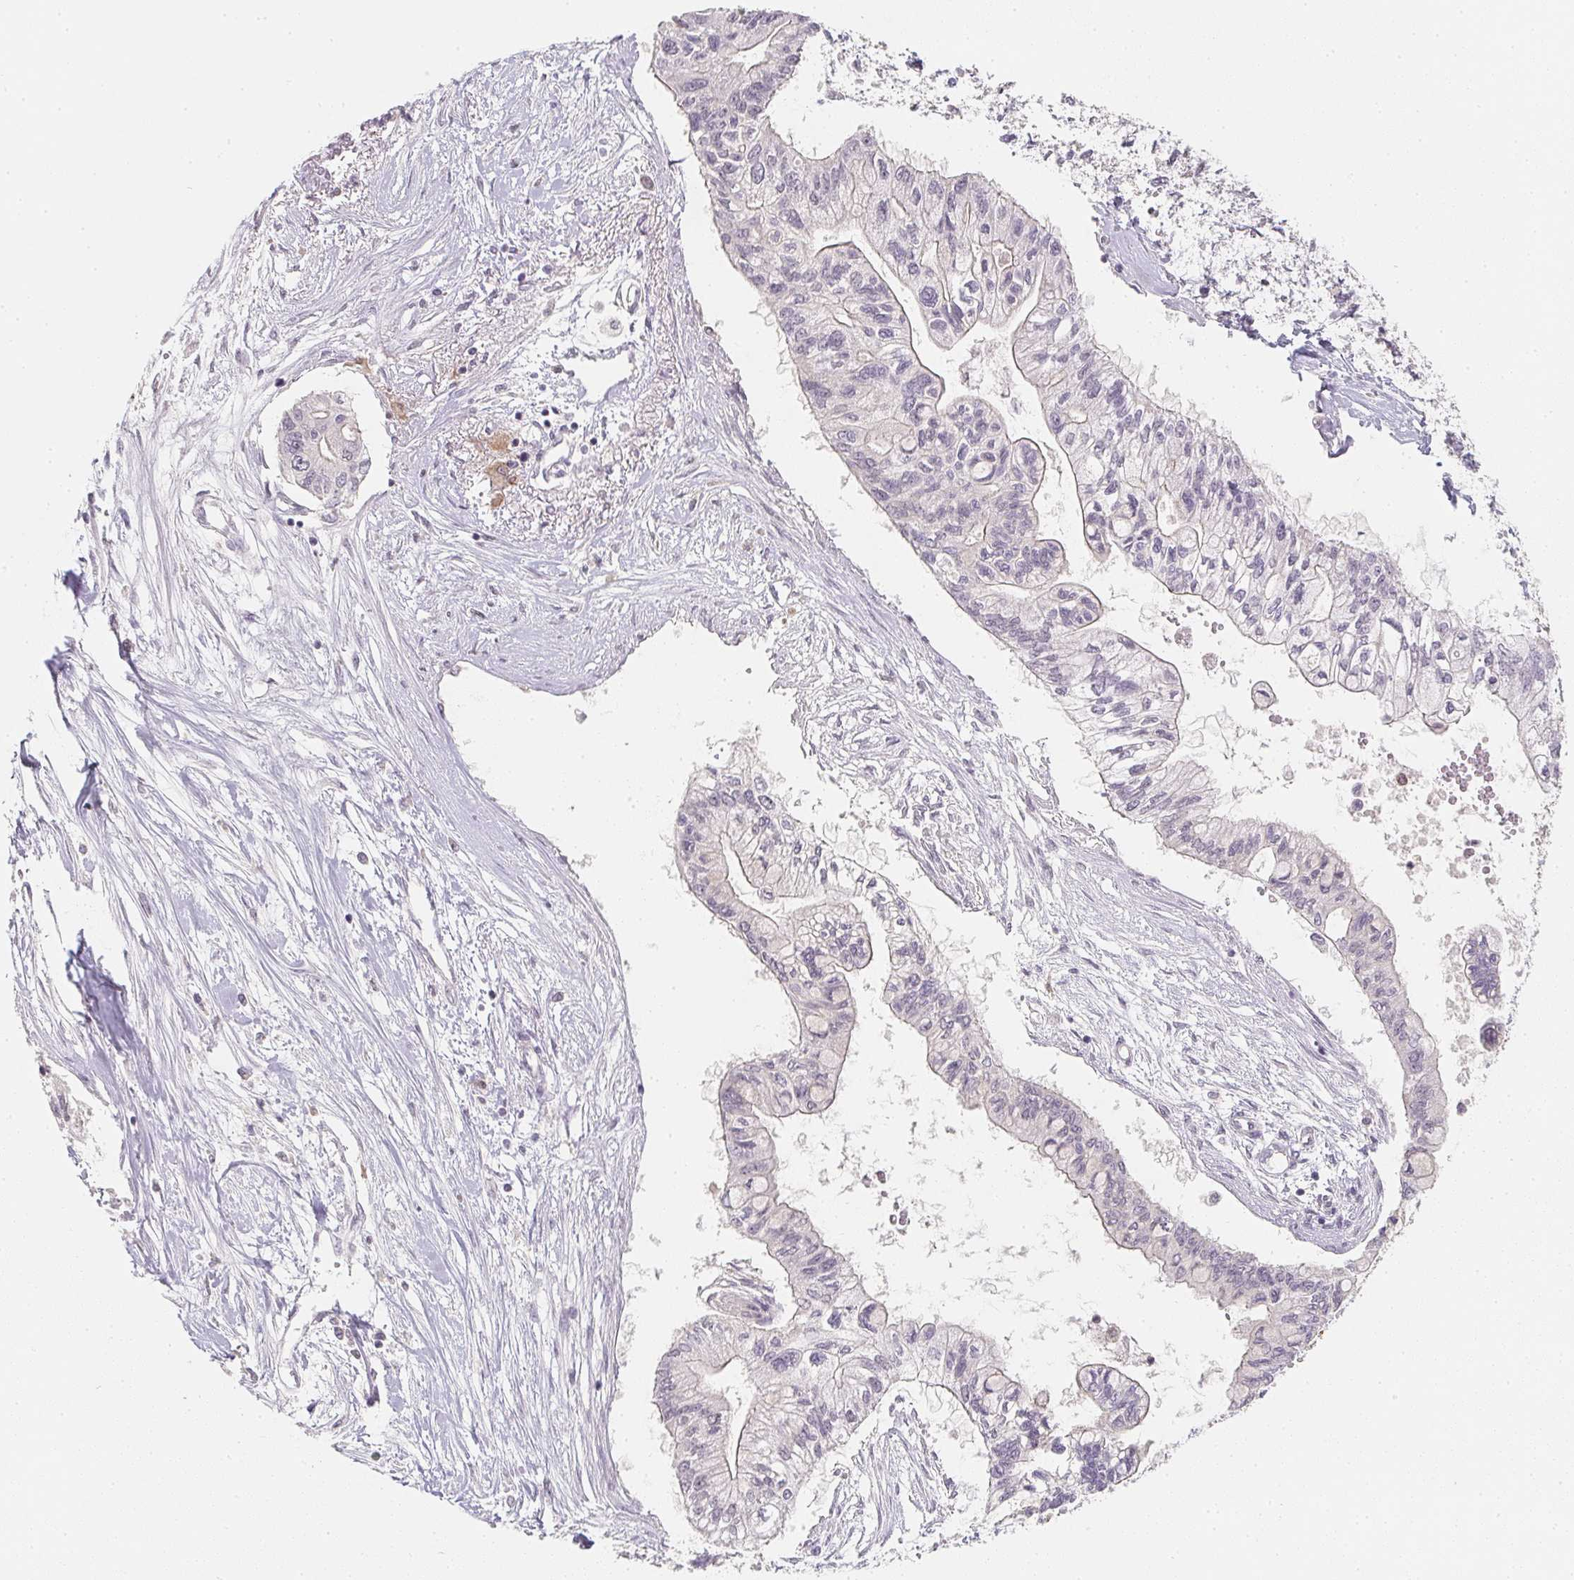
{"staining": {"intensity": "negative", "quantity": "none", "location": "none"}, "tissue": "pancreatic cancer", "cell_type": "Tumor cells", "image_type": "cancer", "snomed": [{"axis": "morphology", "description": "Adenocarcinoma, NOS"}, {"axis": "topography", "description": "Pancreas"}], "caption": "This is an IHC histopathology image of adenocarcinoma (pancreatic). There is no expression in tumor cells.", "gene": "SOAT1", "patient": {"sex": "female", "age": 77}}